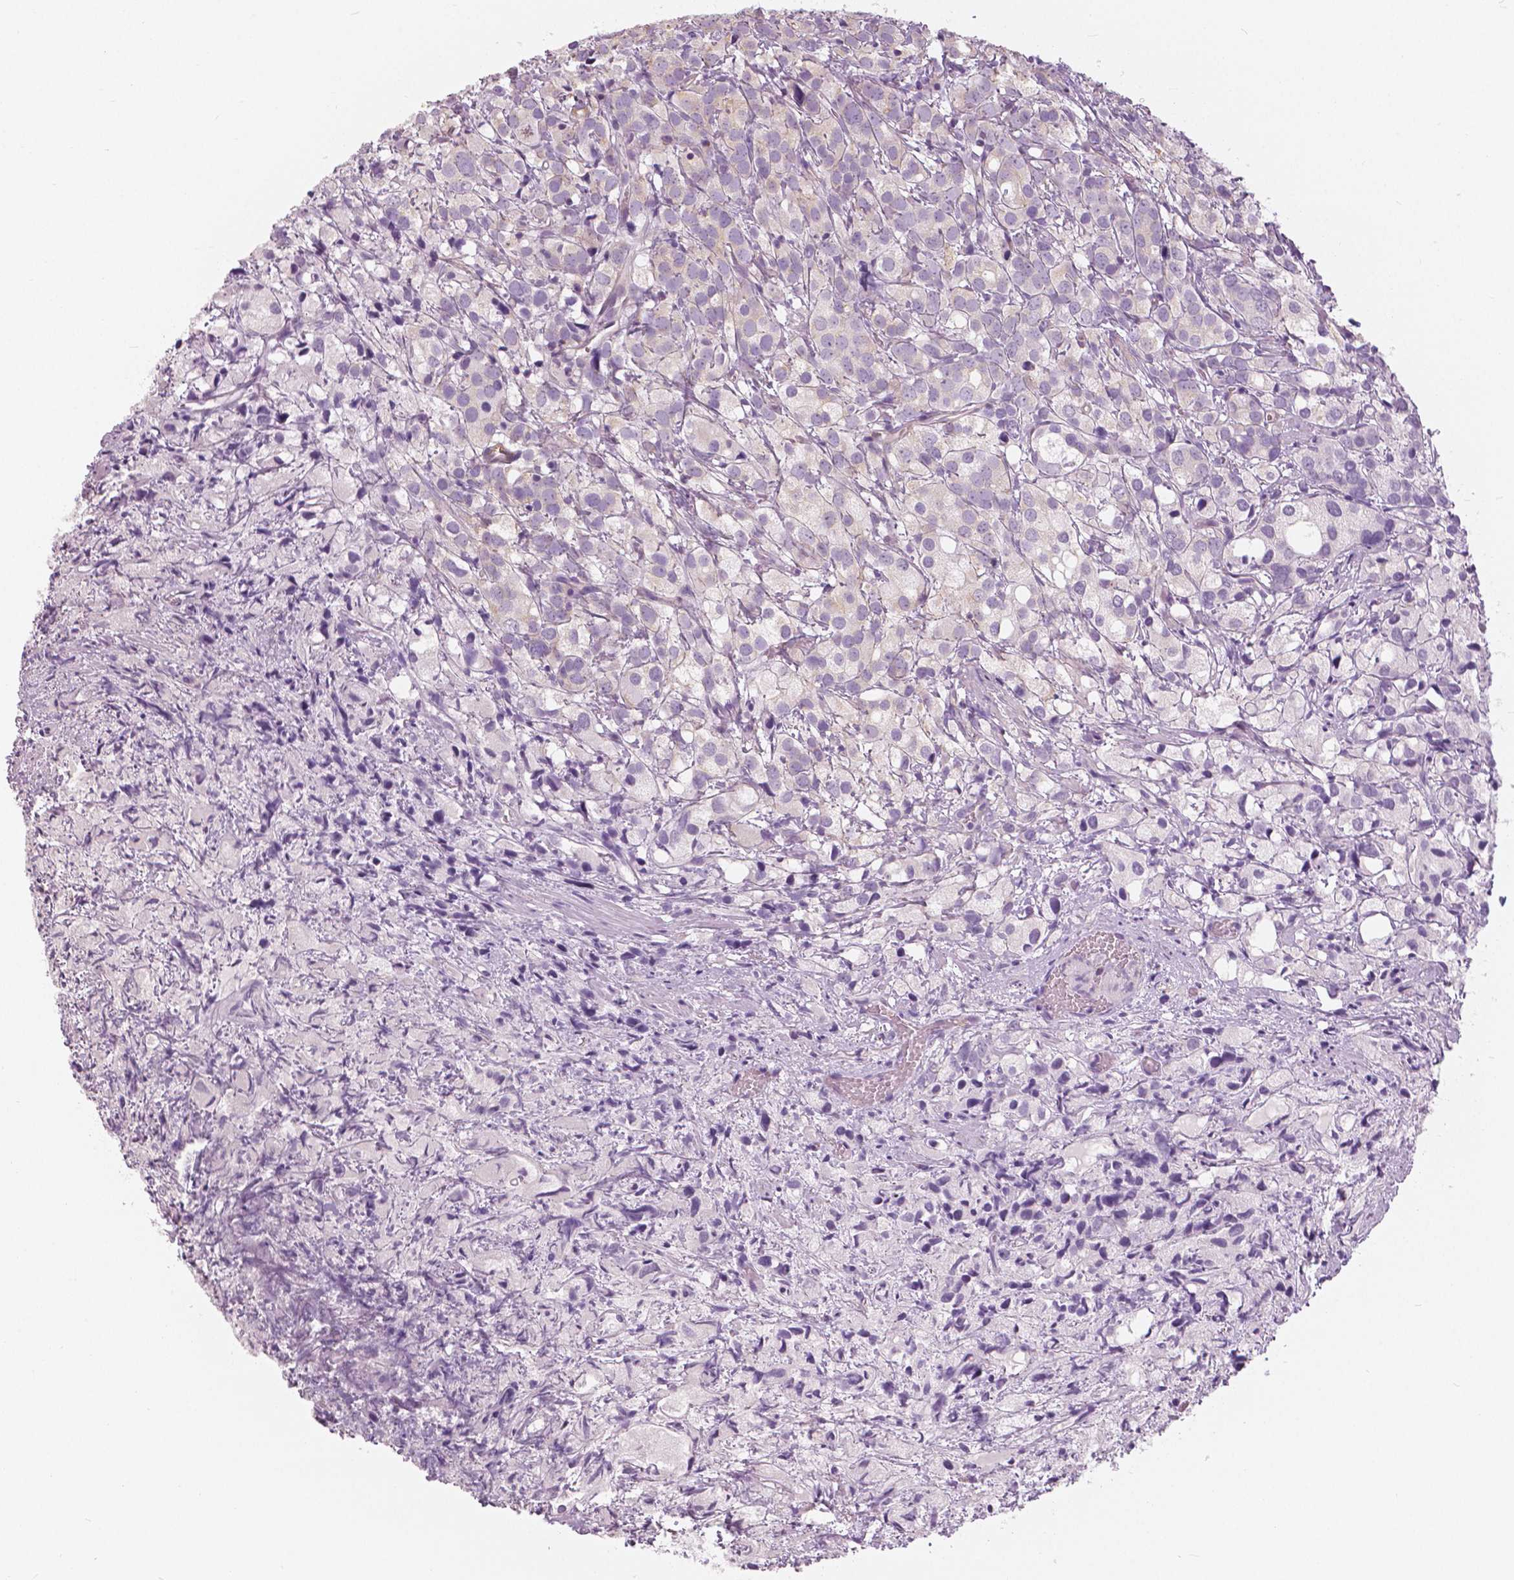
{"staining": {"intensity": "weak", "quantity": "<25%", "location": "cytoplasmic/membranous"}, "tissue": "prostate cancer", "cell_type": "Tumor cells", "image_type": "cancer", "snomed": [{"axis": "morphology", "description": "Adenocarcinoma, High grade"}, {"axis": "topography", "description": "Prostate"}], "caption": "Adenocarcinoma (high-grade) (prostate) was stained to show a protein in brown. There is no significant staining in tumor cells.", "gene": "SLC24A1", "patient": {"sex": "male", "age": 86}}